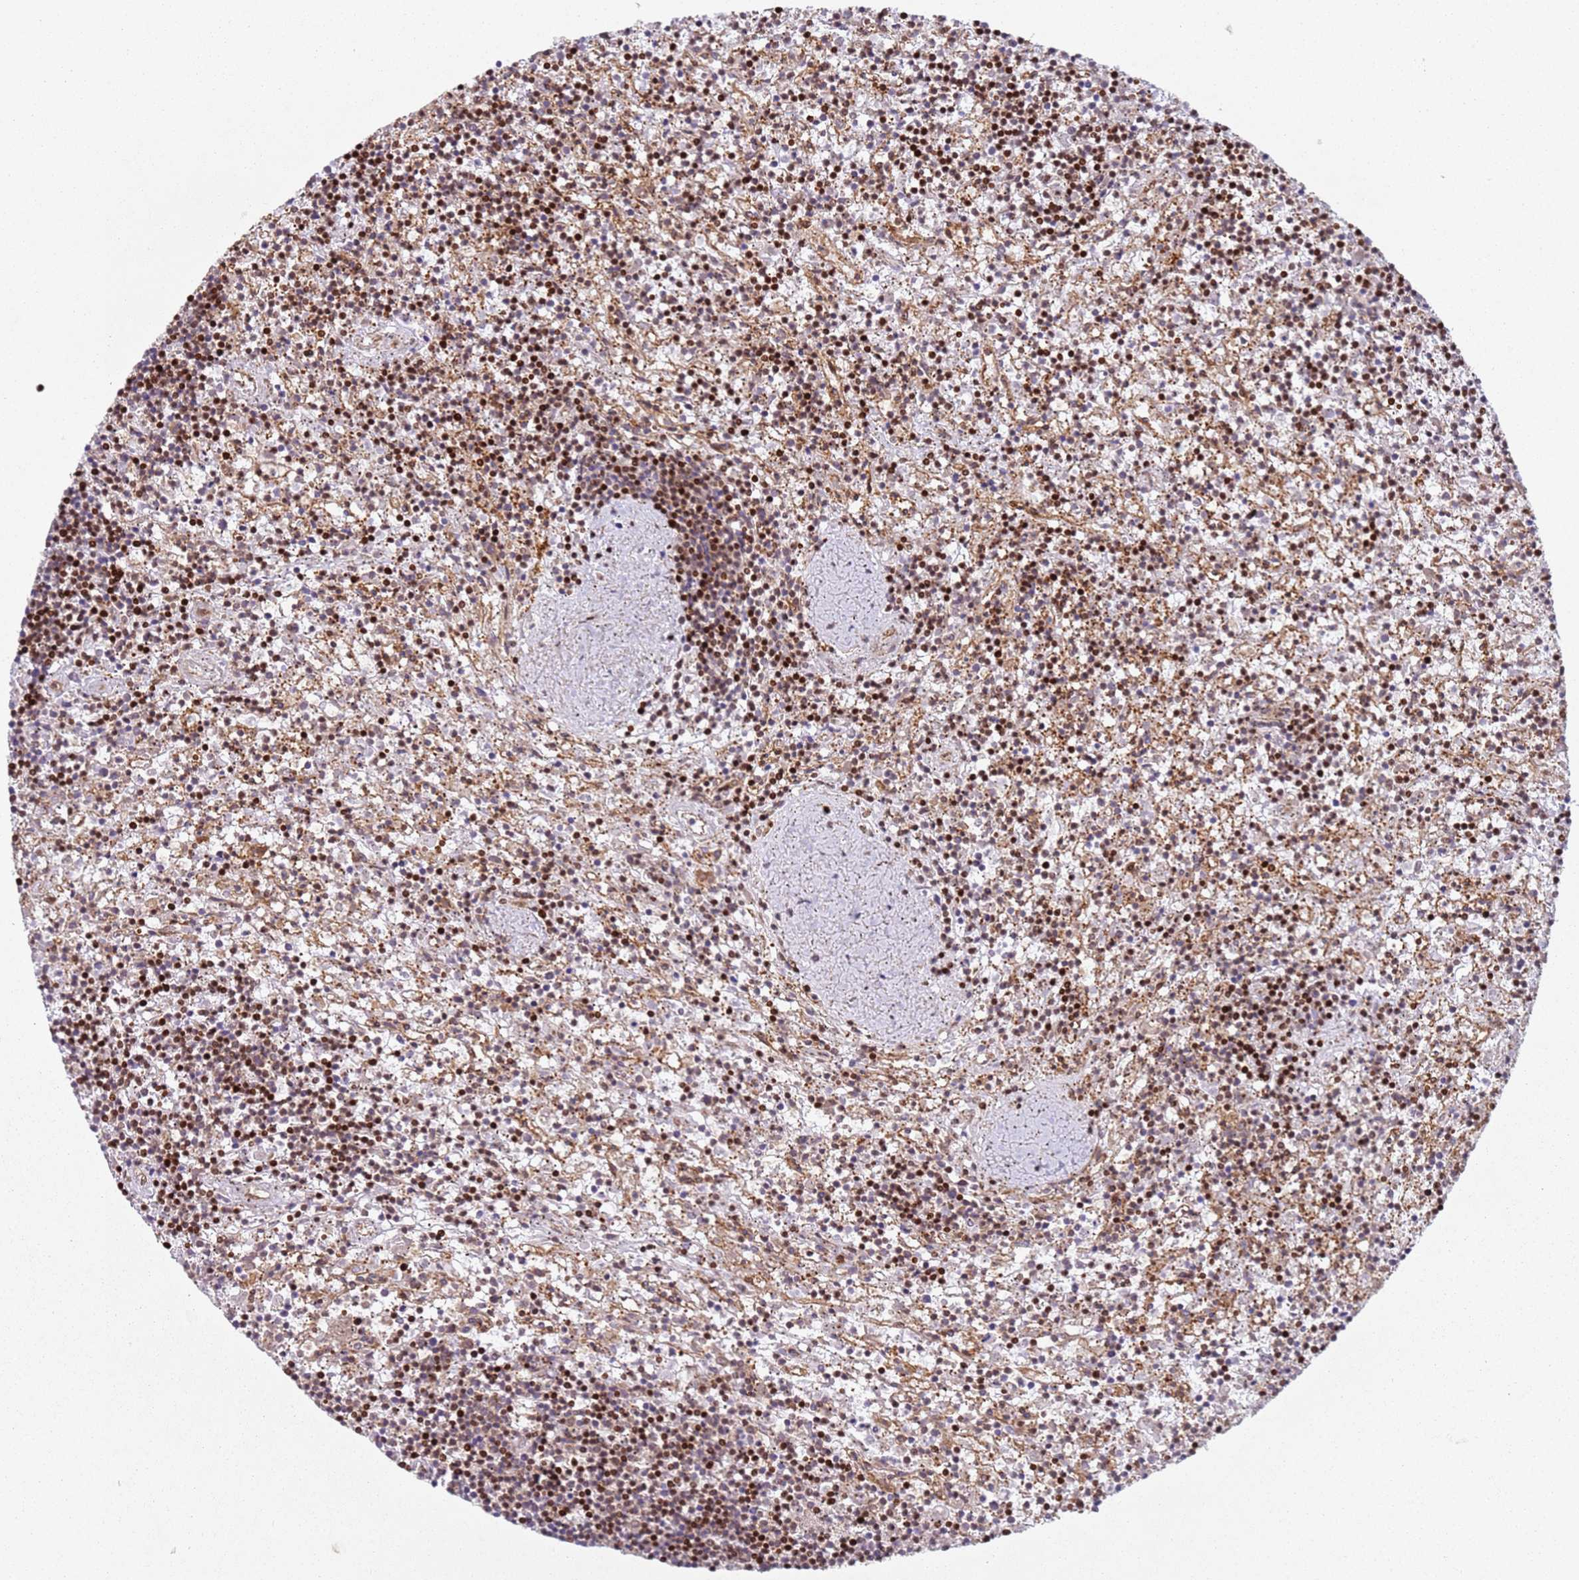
{"staining": {"intensity": "strong", "quantity": "25%-75%", "location": "nuclear"}, "tissue": "lymphoma", "cell_type": "Tumor cells", "image_type": "cancer", "snomed": [{"axis": "morphology", "description": "Malignant lymphoma, non-Hodgkin's type, Low grade"}, {"axis": "topography", "description": "Spleen"}], "caption": "The immunohistochemical stain shows strong nuclear expression in tumor cells of malignant lymphoma, non-Hodgkin's type (low-grade) tissue. The protein is stained brown, and the nuclei are stained in blue (DAB IHC with brightfield microscopy, high magnification).", "gene": "HNRNPLL", "patient": {"sex": "male", "age": 76}}